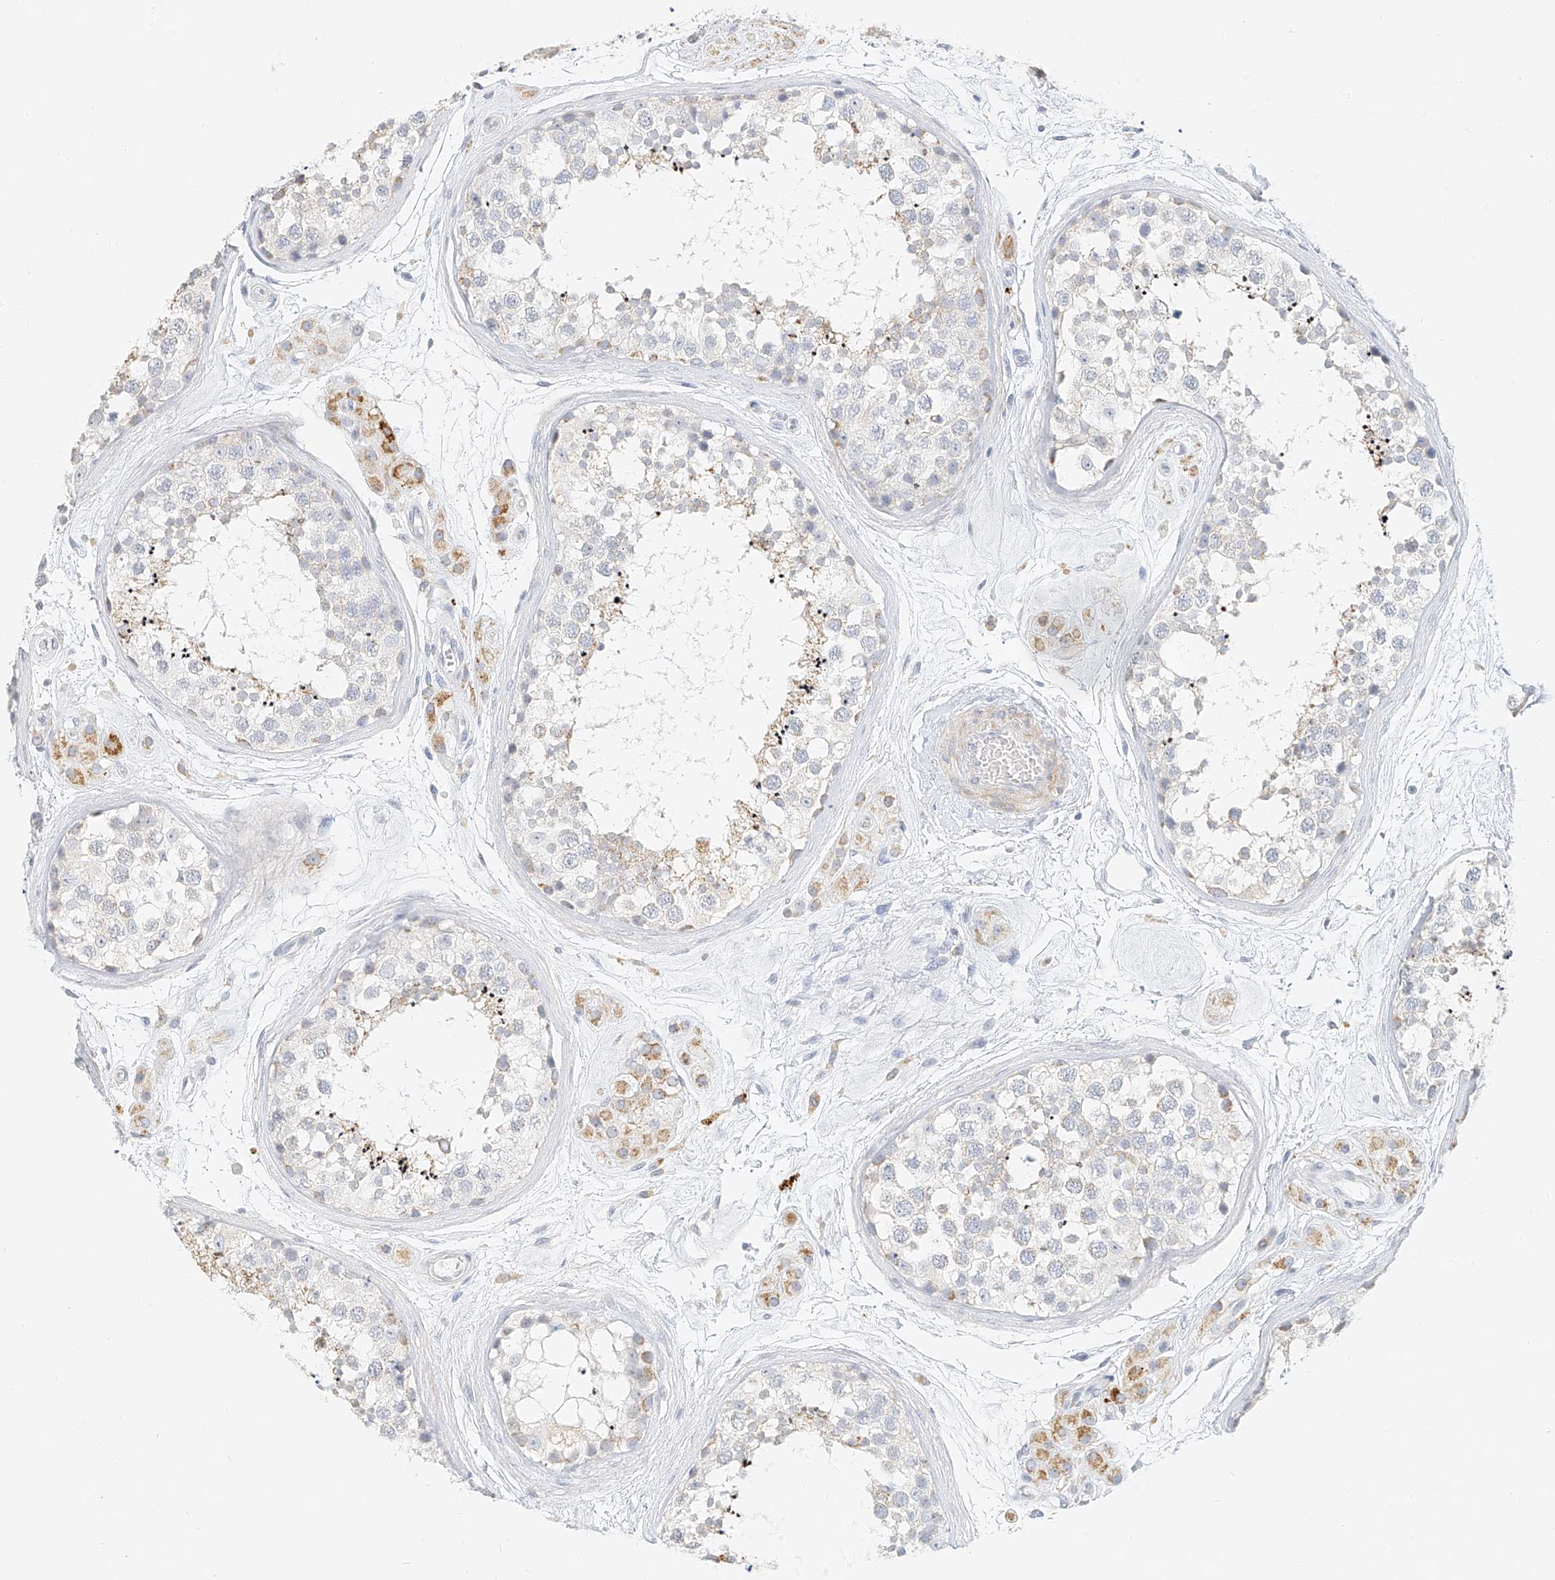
{"staining": {"intensity": "negative", "quantity": "none", "location": "none"}, "tissue": "testis", "cell_type": "Cells in seminiferous ducts", "image_type": "normal", "snomed": [{"axis": "morphology", "description": "Normal tissue, NOS"}, {"axis": "topography", "description": "Testis"}], "caption": "Immunohistochemistry photomicrograph of normal testis: testis stained with DAB (3,3'-diaminobenzidine) displays no significant protein expression in cells in seminiferous ducts.", "gene": "CXorf58", "patient": {"sex": "male", "age": 56}}